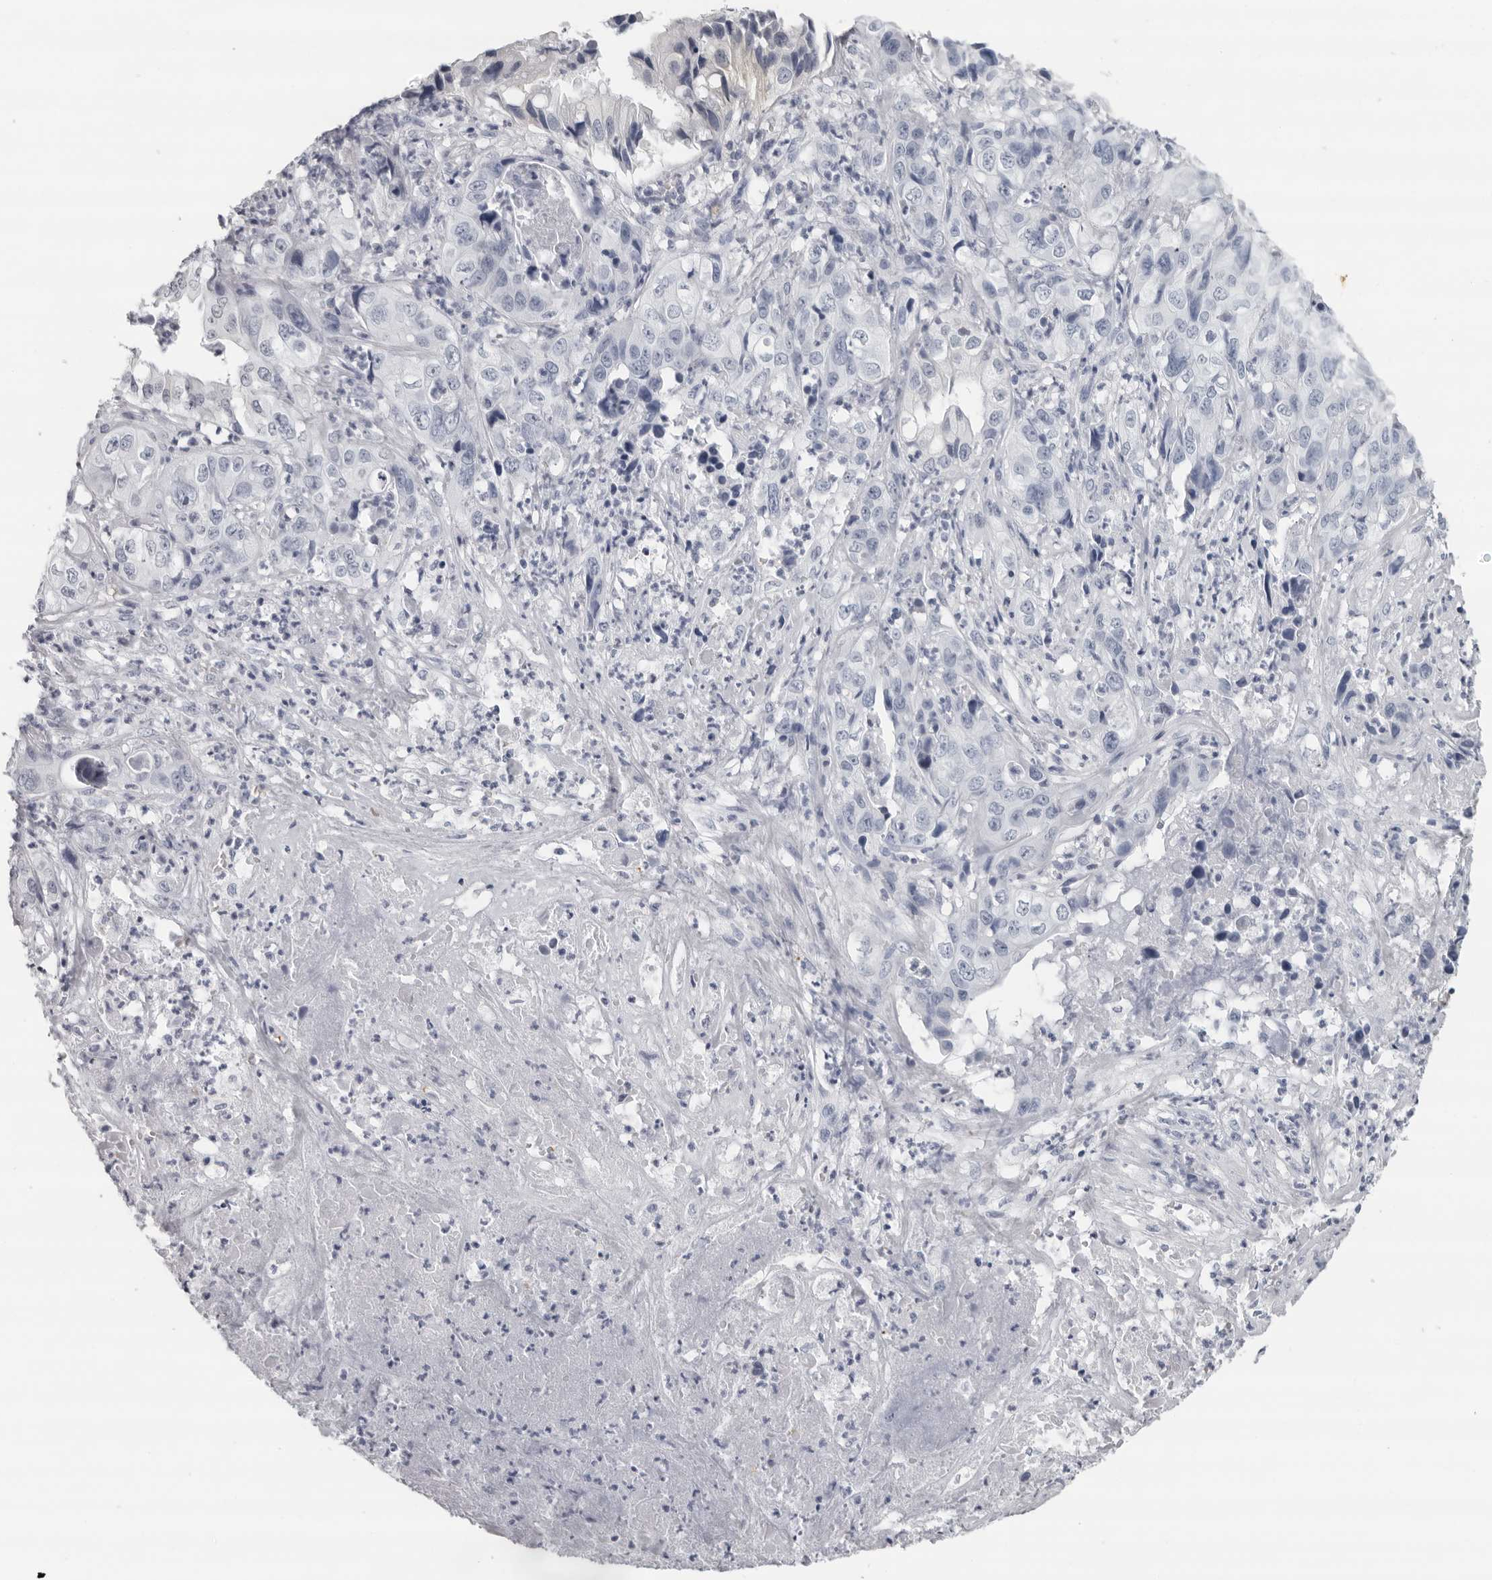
{"staining": {"intensity": "negative", "quantity": "none", "location": "none"}, "tissue": "liver cancer", "cell_type": "Tumor cells", "image_type": "cancer", "snomed": [{"axis": "morphology", "description": "Cholangiocarcinoma"}, {"axis": "topography", "description": "Liver"}], "caption": "Human cholangiocarcinoma (liver) stained for a protein using IHC exhibits no staining in tumor cells.", "gene": "EPB41", "patient": {"sex": "female", "age": 61}}